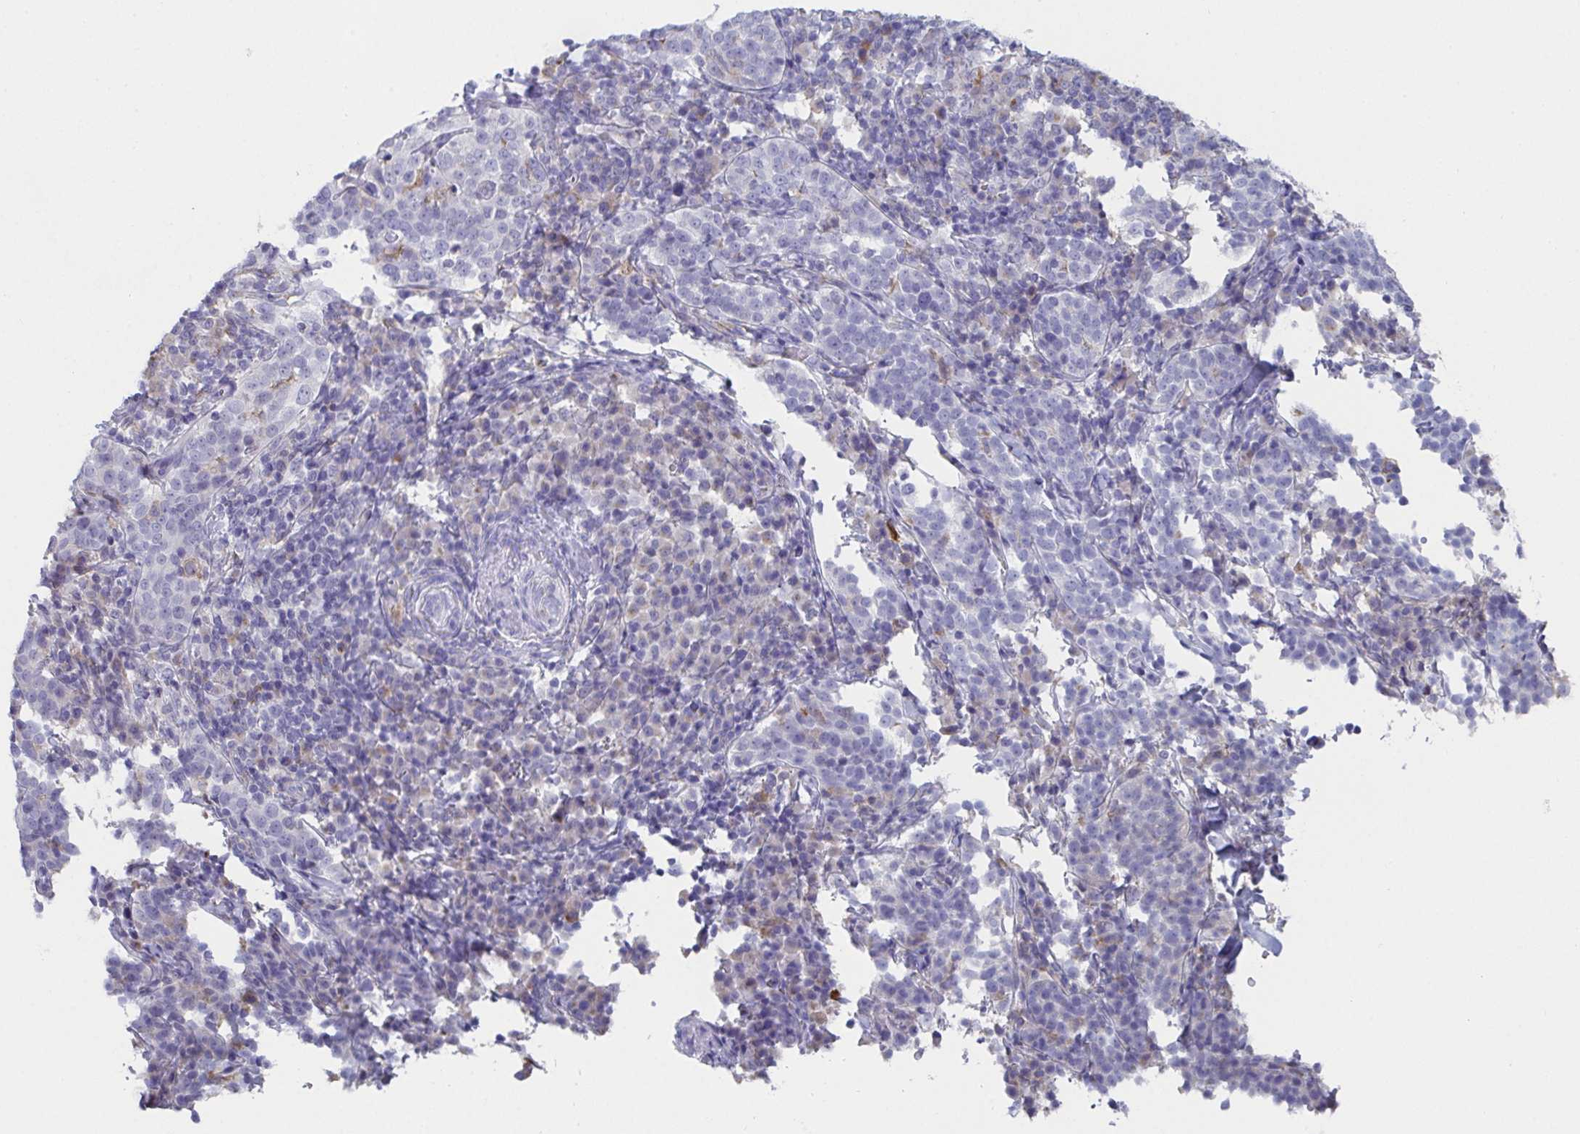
{"staining": {"intensity": "negative", "quantity": "none", "location": "none"}, "tissue": "cervical cancer", "cell_type": "Tumor cells", "image_type": "cancer", "snomed": [{"axis": "morphology", "description": "Squamous cell carcinoma, NOS"}, {"axis": "topography", "description": "Cervix"}], "caption": "Protein analysis of cervical cancer demonstrates no significant expression in tumor cells. (DAB (3,3'-diaminobenzidine) IHC visualized using brightfield microscopy, high magnification).", "gene": "TAS2R39", "patient": {"sex": "female", "age": 75}}